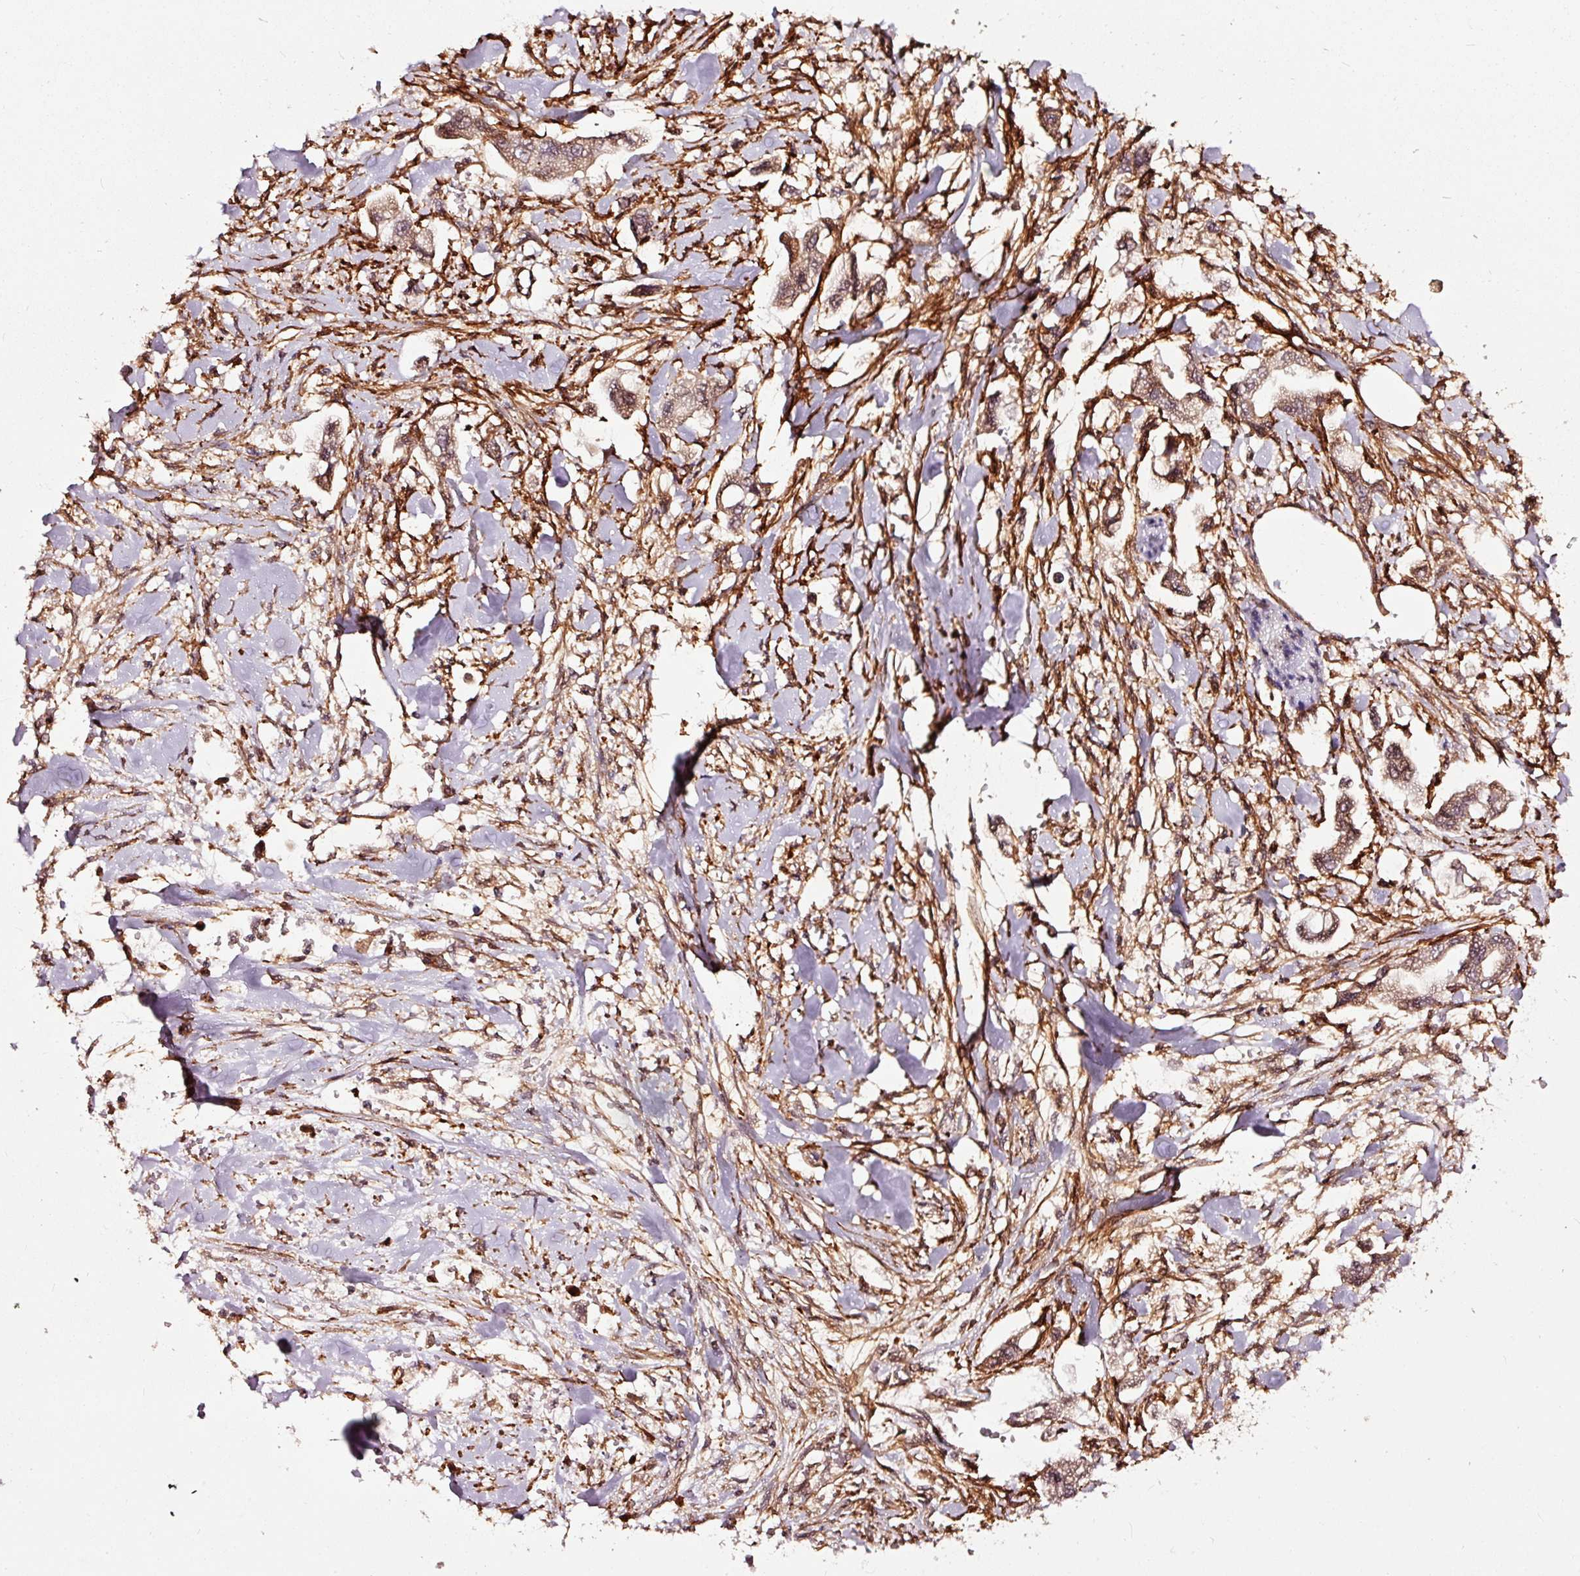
{"staining": {"intensity": "moderate", "quantity": ">75%", "location": "nuclear"}, "tissue": "stomach cancer", "cell_type": "Tumor cells", "image_type": "cancer", "snomed": [{"axis": "morphology", "description": "Adenocarcinoma, NOS"}, {"axis": "topography", "description": "Stomach"}], "caption": "An immunohistochemistry histopathology image of tumor tissue is shown. Protein staining in brown highlights moderate nuclear positivity in adenocarcinoma (stomach) within tumor cells. (Stains: DAB (3,3'-diaminobenzidine) in brown, nuclei in blue, Microscopy: brightfield microscopy at high magnification).", "gene": "TPM1", "patient": {"sex": "male", "age": 62}}